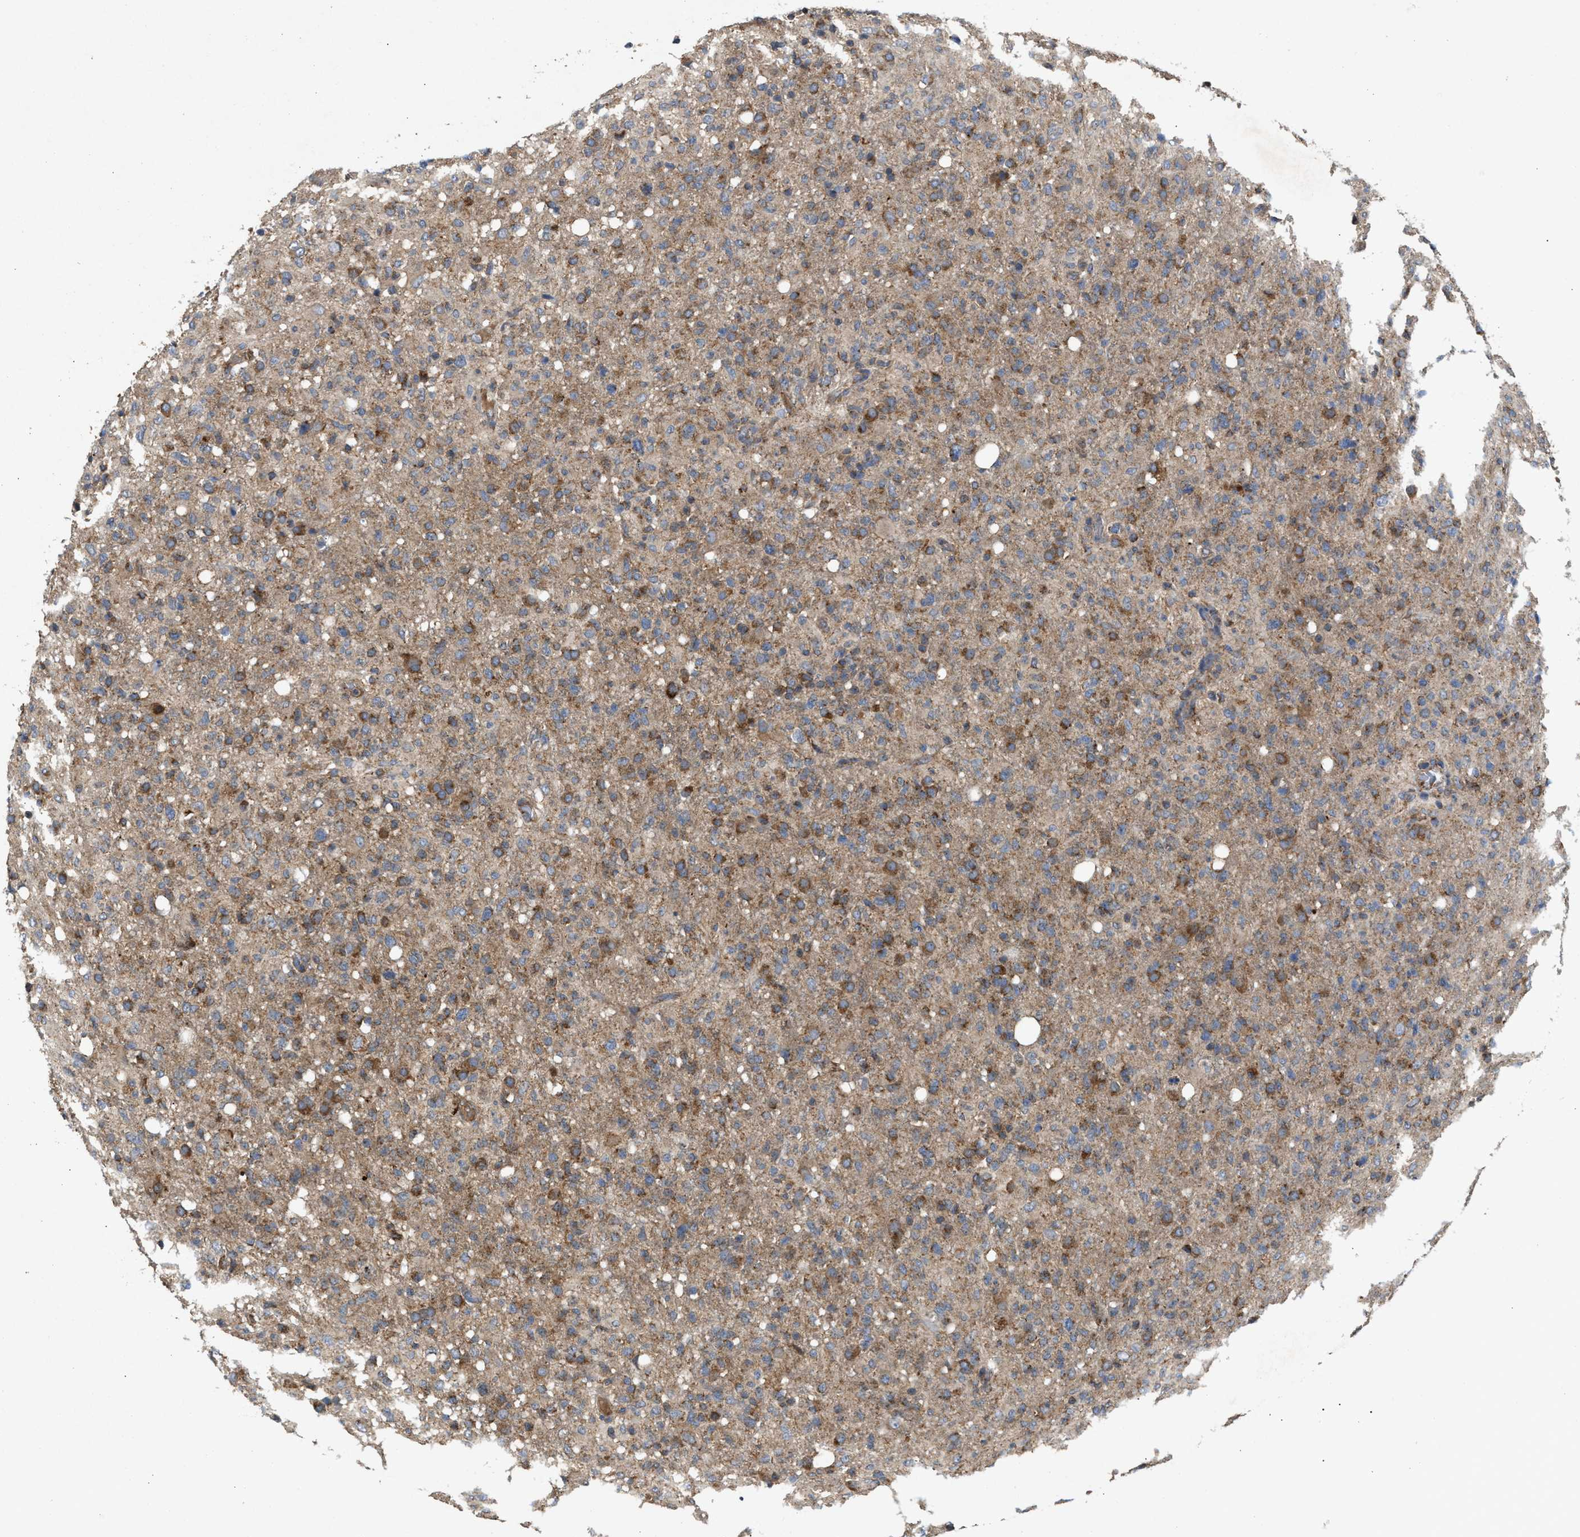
{"staining": {"intensity": "moderate", "quantity": ">75%", "location": "cytoplasmic/membranous"}, "tissue": "glioma", "cell_type": "Tumor cells", "image_type": "cancer", "snomed": [{"axis": "morphology", "description": "Glioma, malignant, High grade"}, {"axis": "topography", "description": "Brain"}], "caption": "Moderate cytoplasmic/membranous staining for a protein is appreciated in about >75% of tumor cells of malignant glioma (high-grade) using immunohistochemistry.", "gene": "TACO1", "patient": {"sex": "female", "age": 57}}